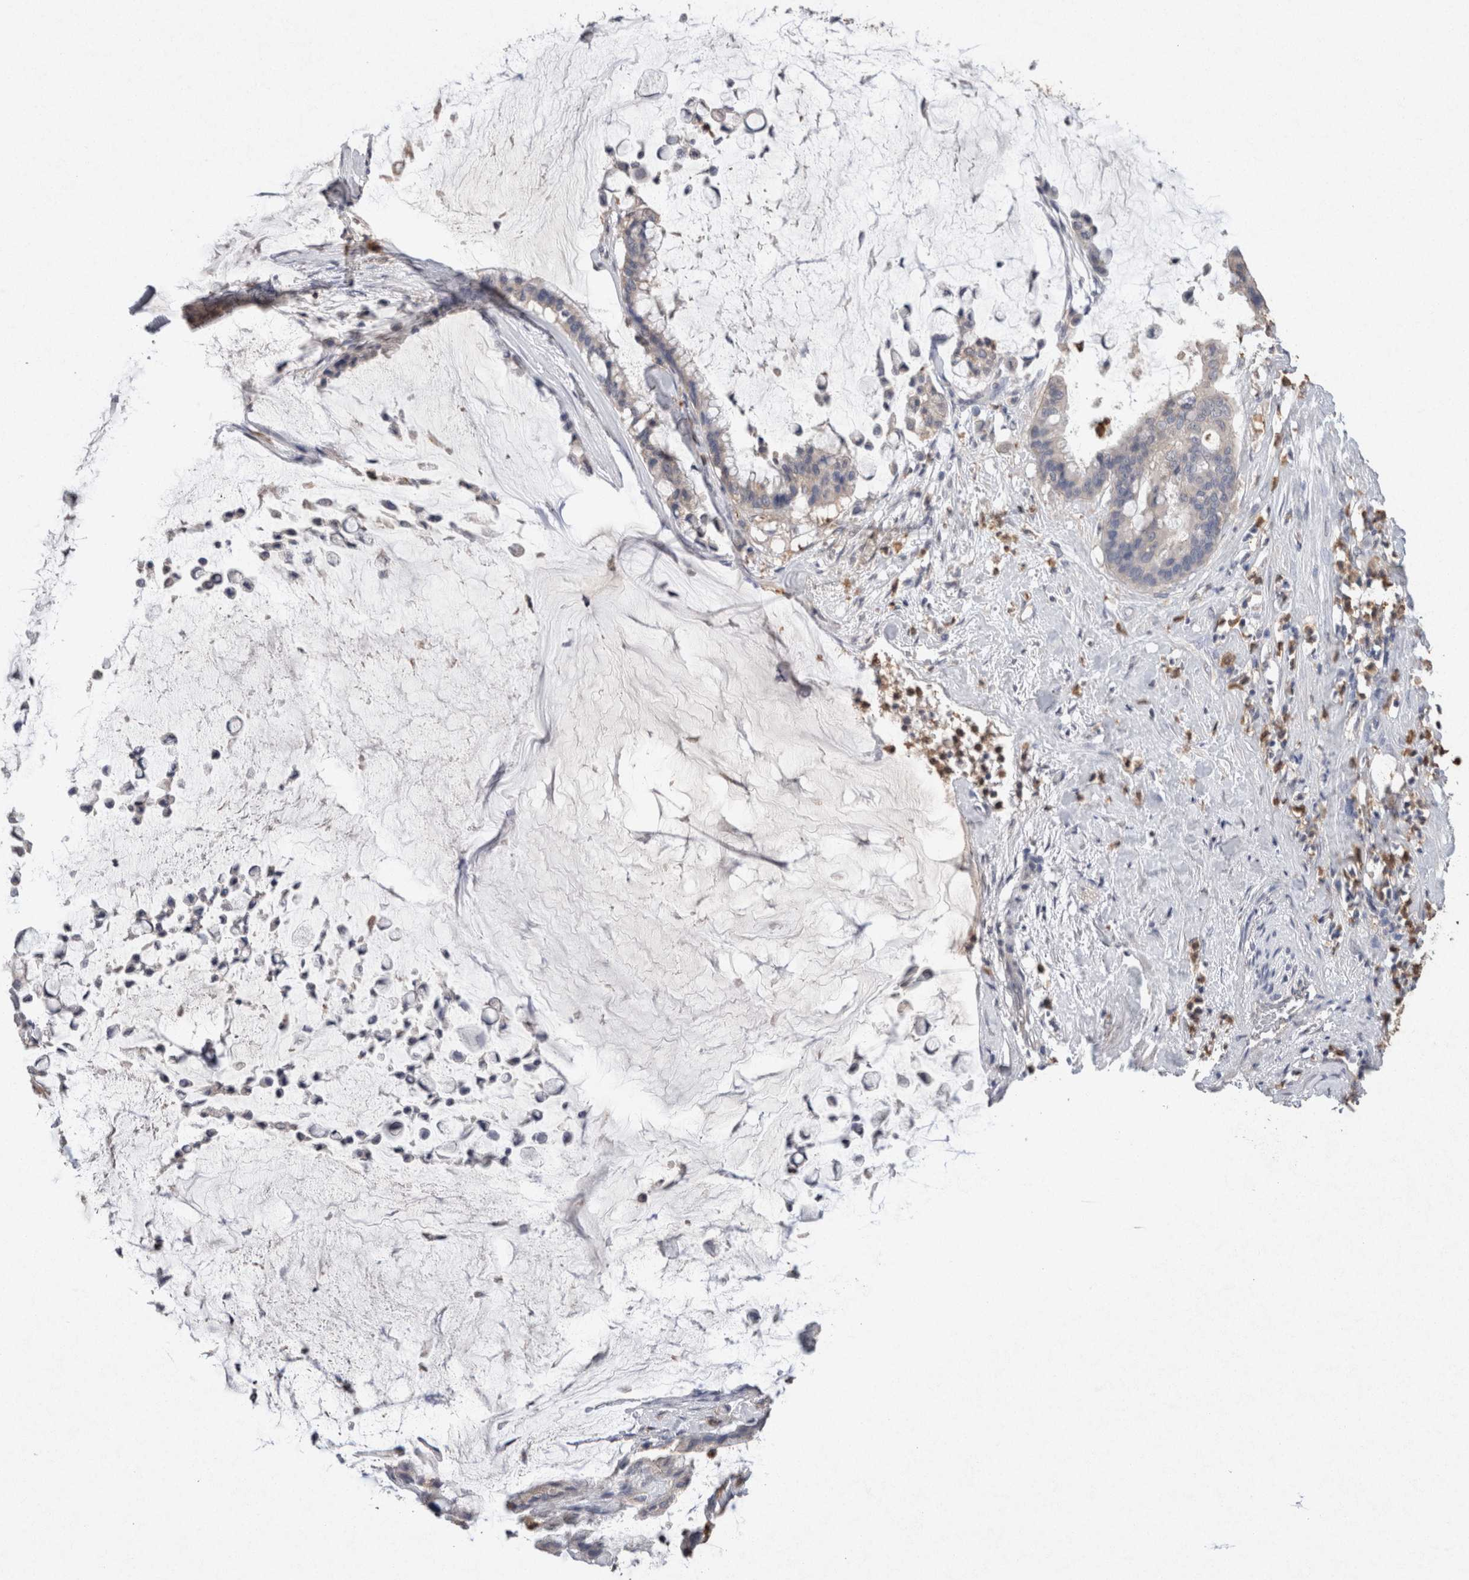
{"staining": {"intensity": "negative", "quantity": "none", "location": "none"}, "tissue": "pancreatic cancer", "cell_type": "Tumor cells", "image_type": "cancer", "snomed": [{"axis": "morphology", "description": "Adenocarcinoma, NOS"}, {"axis": "topography", "description": "Pancreas"}], "caption": "Immunohistochemistry (IHC) of adenocarcinoma (pancreatic) reveals no expression in tumor cells. The staining is performed using DAB brown chromogen with nuclei counter-stained in using hematoxylin.", "gene": "FABP7", "patient": {"sex": "male", "age": 41}}